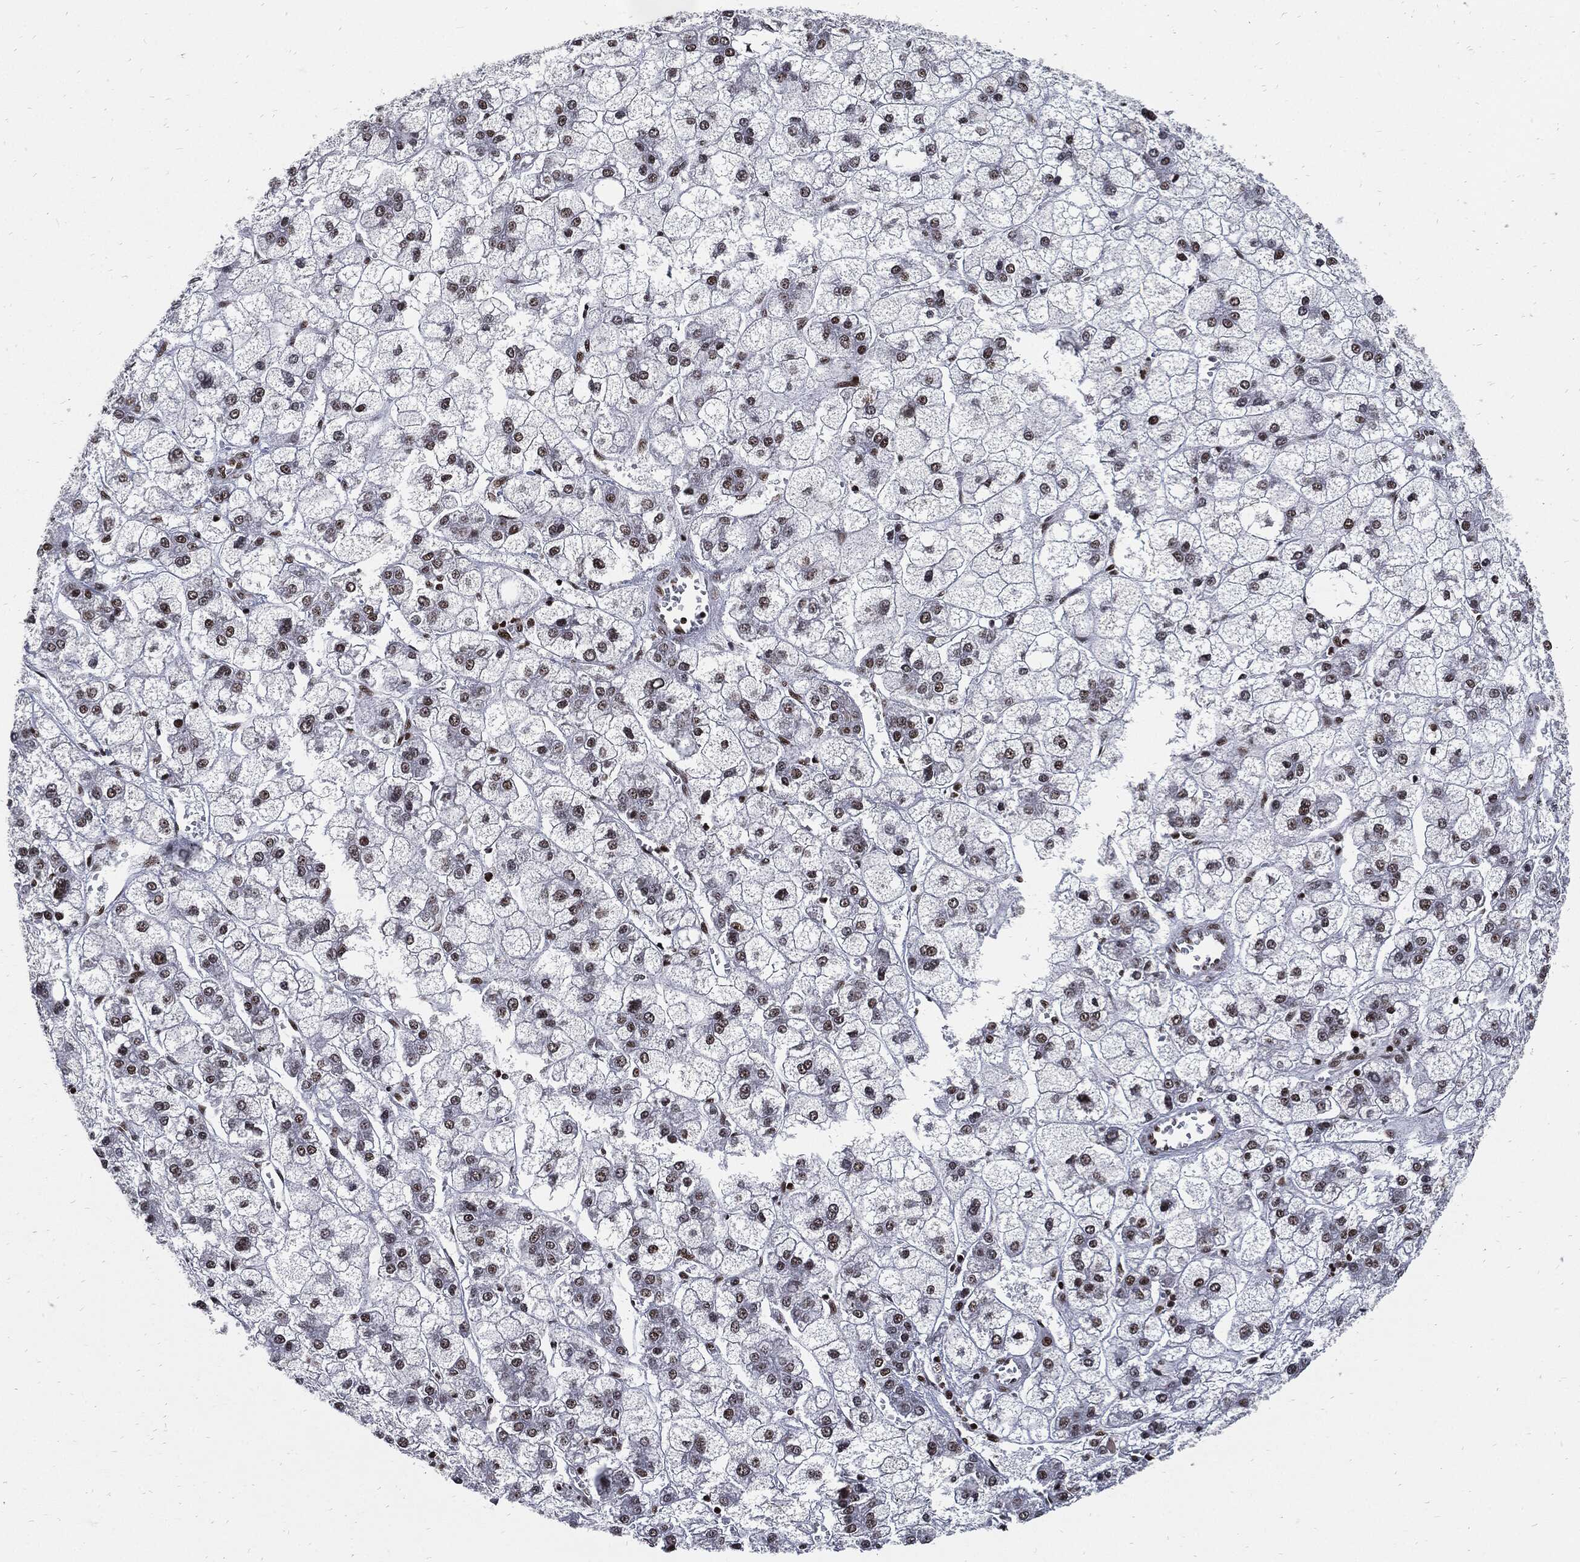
{"staining": {"intensity": "weak", "quantity": "25%-75%", "location": "nuclear"}, "tissue": "liver cancer", "cell_type": "Tumor cells", "image_type": "cancer", "snomed": [{"axis": "morphology", "description": "Carcinoma, Hepatocellular, NOS"}, {"axis": "topography", "description": "Liver"}], "caption": "Immunohistochemical staining of liver cancer shows low levels of weak nuclear protein positivity in about 25%-75% of tumor cells. The protein is shown in brown color, while the nuclei are stained blue.", "gene": "TERF2", "patient": {"sex": "male", "age": 73}}